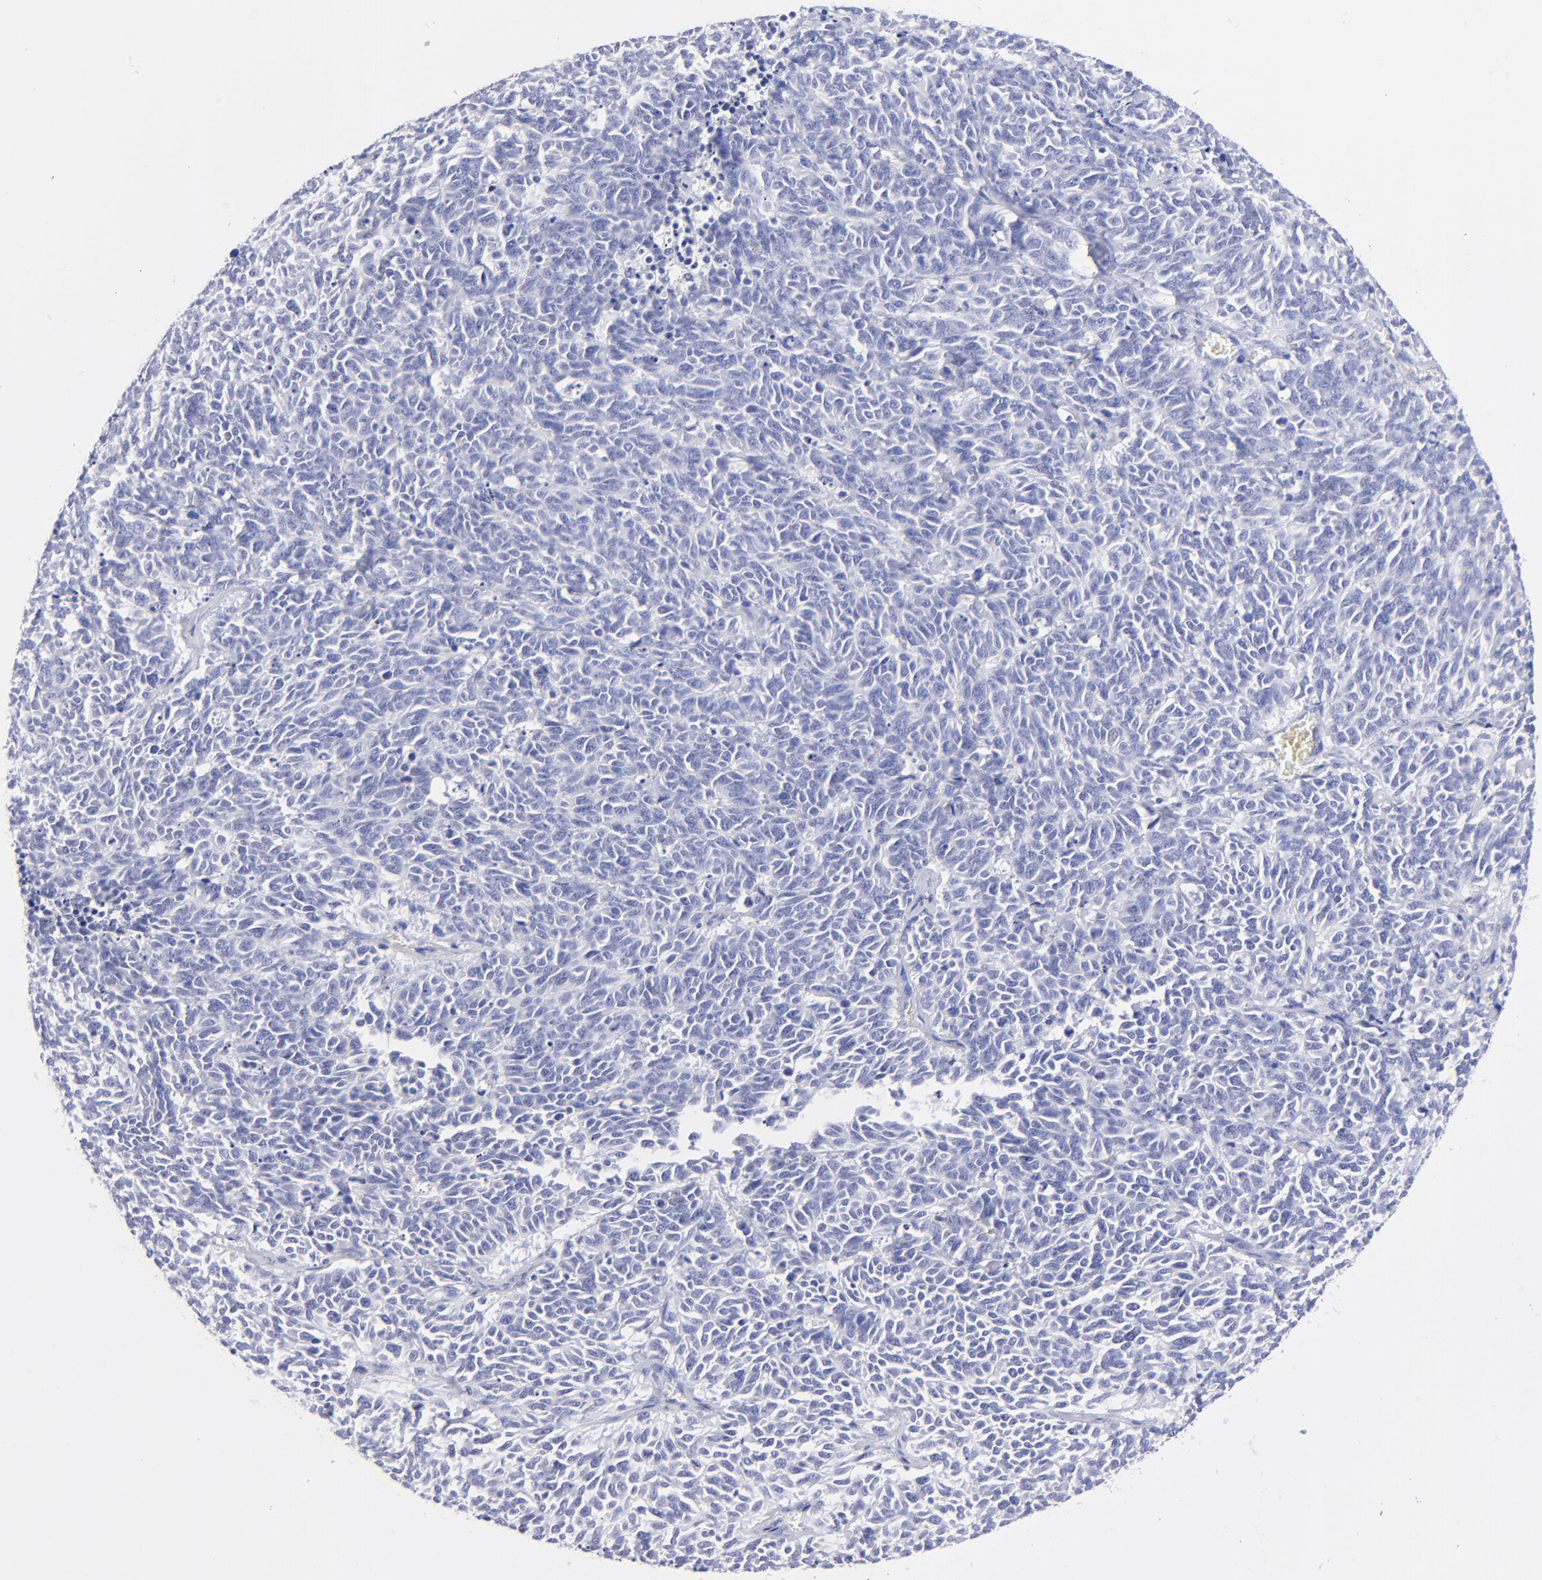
{"staining": {"intensity": "negative", "quantity": "none", "location": "none"}, "tissue": "lung cancer", "cell_type": "Tumor cells", "image_type": "cancer", "snomed": [{"axis": "morphology", "description": "Neoplasm, malignant, NOS"}, {"axis": "topography", "description": "Lung"}], "caption": "Lung neoplasm (malignant) was stained to show a protein in brown. There is no significant expression in tumor cells.", "gene": "HORMAD2", "patient": {"sex": "female", "age": 58}}